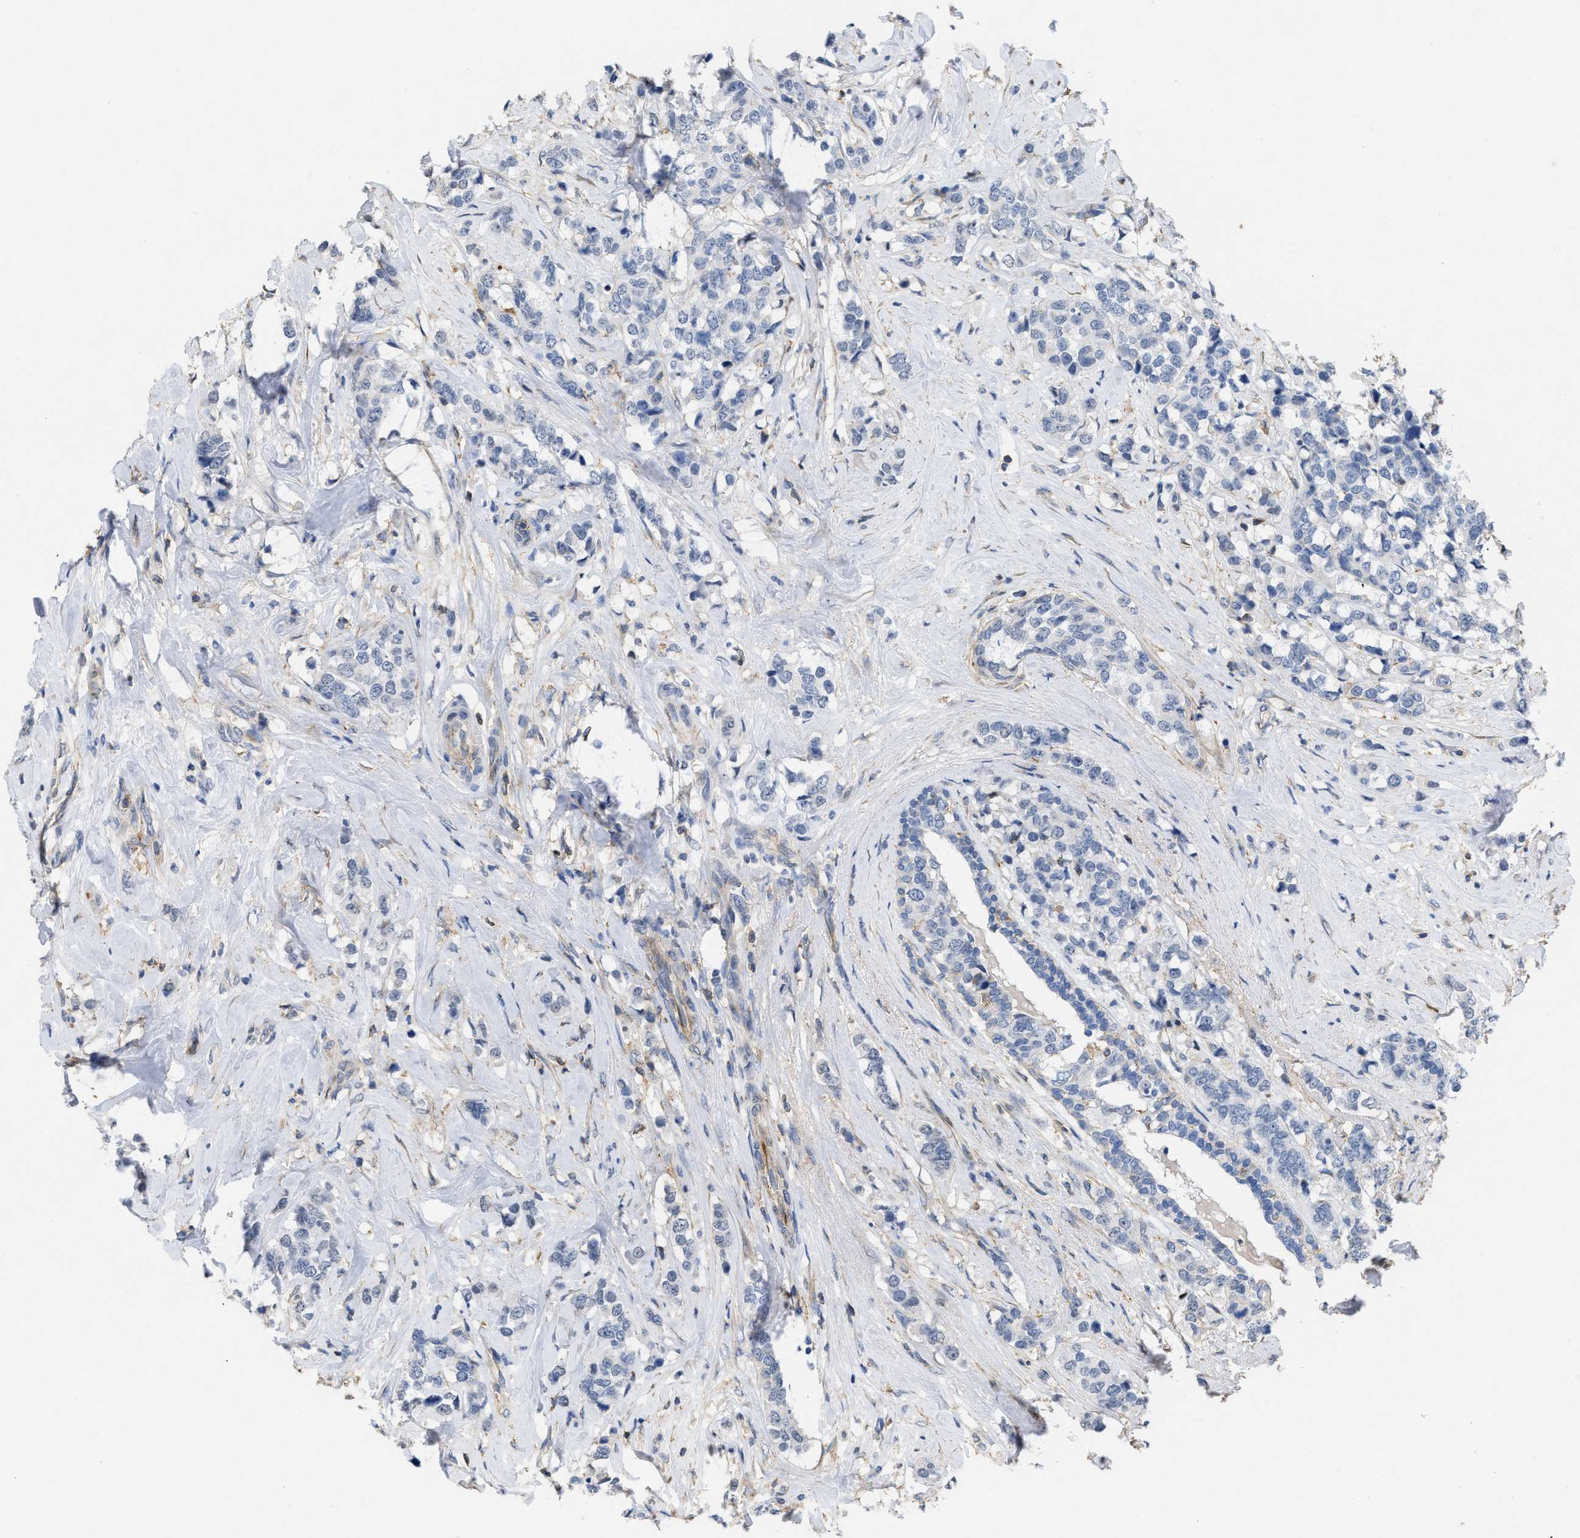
{"staining": {"intensity": "negative", "quantity": "none", "location": "none"}, "tissue": "breast cancer", "cell_type": "Tumor cells", "image_type": "cancer", "snomed": [{"axis": "morphology", "description": "Lobular carcinoma"}, {"axis": "topography", "description": "Breast"}], "caption": "Immunohistochemistry (IHC) of breast cancer (lobular carcinoma) exhibits no staining in tumor cells. (DAB (3,3'-diaminobenzidine) immunohistochemistry, high magnification).", "gene": "TMEM131", "patient": {"sex": "female", "age": 59}}